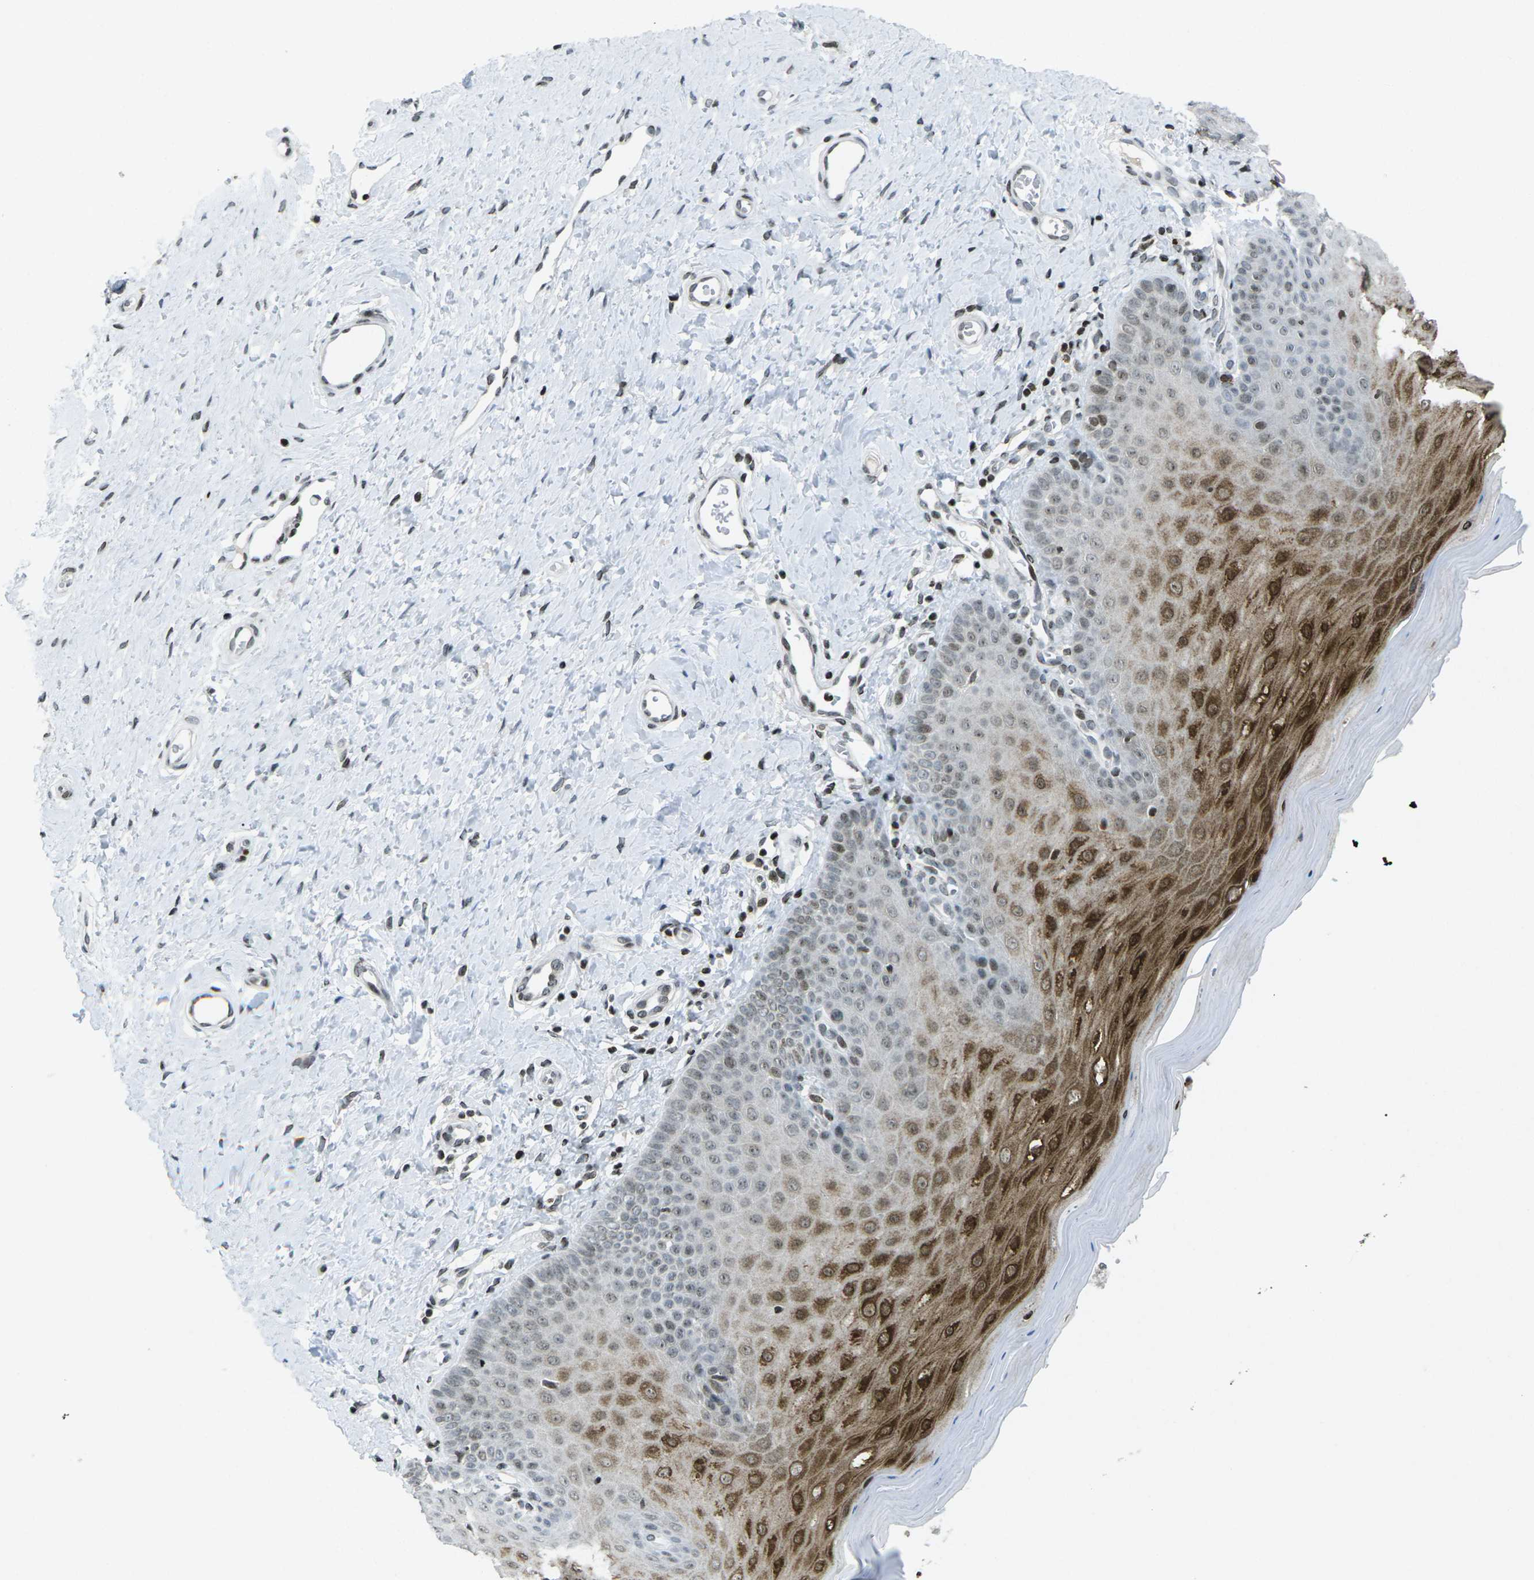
{"staining": {"intensity": "strong", "quantity": "25%-75%", "location": "cytoplasmic/membranous,nuclear"}, "tissue": "cervix", "cell_type": "Squamous epithelial cells", "image_type": "normal", "snomed": [{"axis": "morphology", "description": "Normal tissue, NOS"}, {"axis": "topography", "description": "Cervix"}], "caption": "This histopathology image reveals IHC staining of unremarkable cervix, with high strong cytoplasmic/membranous,nuclear staining in approximately 25%-75% of squamous epithelial cells.", "gene": "EME1", "patient": {"sex": "female", "age": 55}}